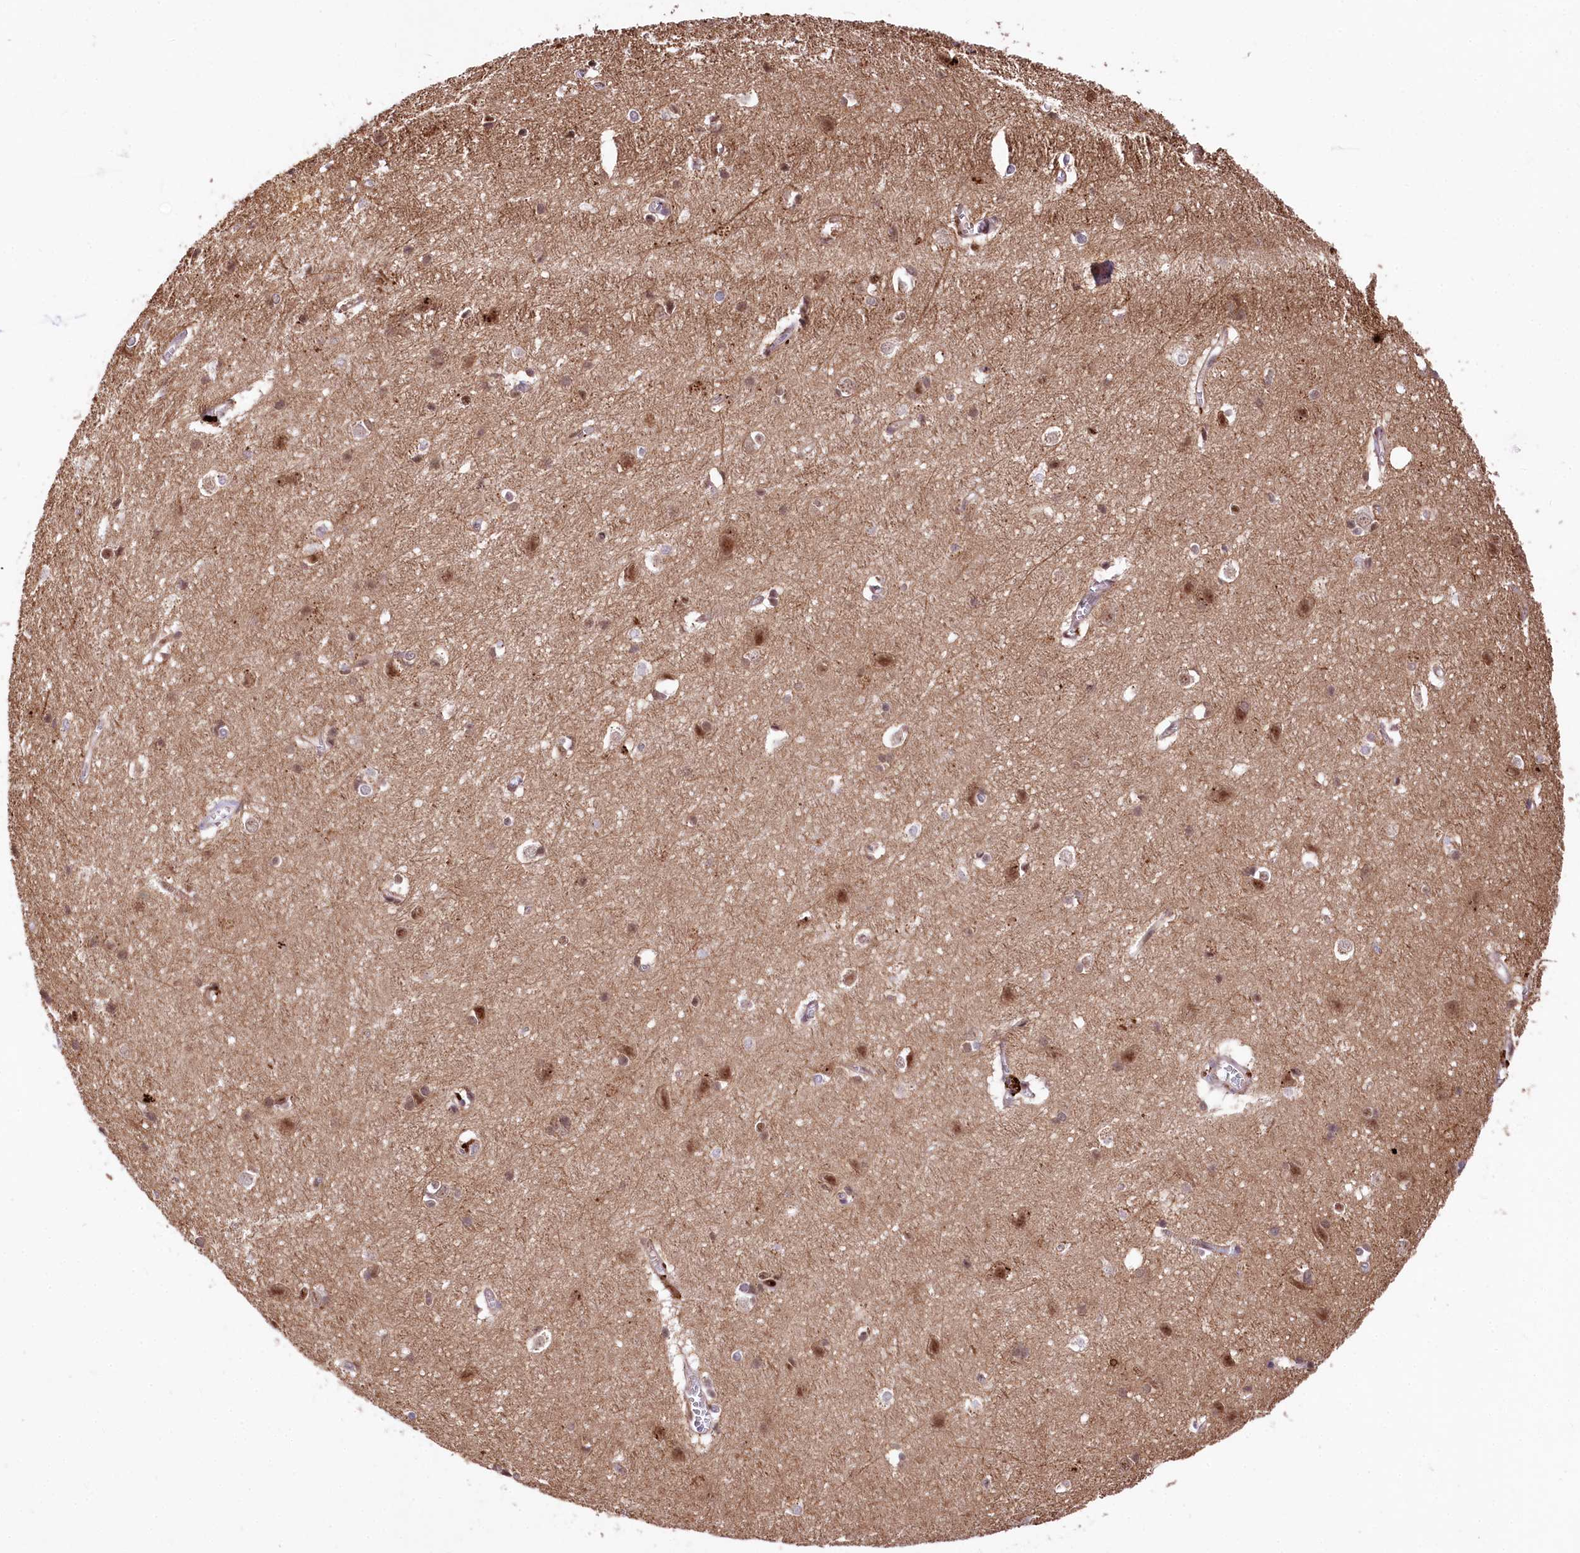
{"staining": {"intensity": "negative", "quantity": "none", "location": "none"}, "tissue": "cerebral cortex", "cell_type": "Endothelial cells", "image_type": "normal", "snomed": [{"axis": "morphology", "description": "Normal tissue, NOS"}, {"axis": "topography", "description": "Cerebral cortex"}], "caption": "Benign cerebral cortex was stained to show a protein in brown. There is no significant expression in endothelial cells.", "gene": "FIGN", "patient": {"sex": "male", "age": 54}}